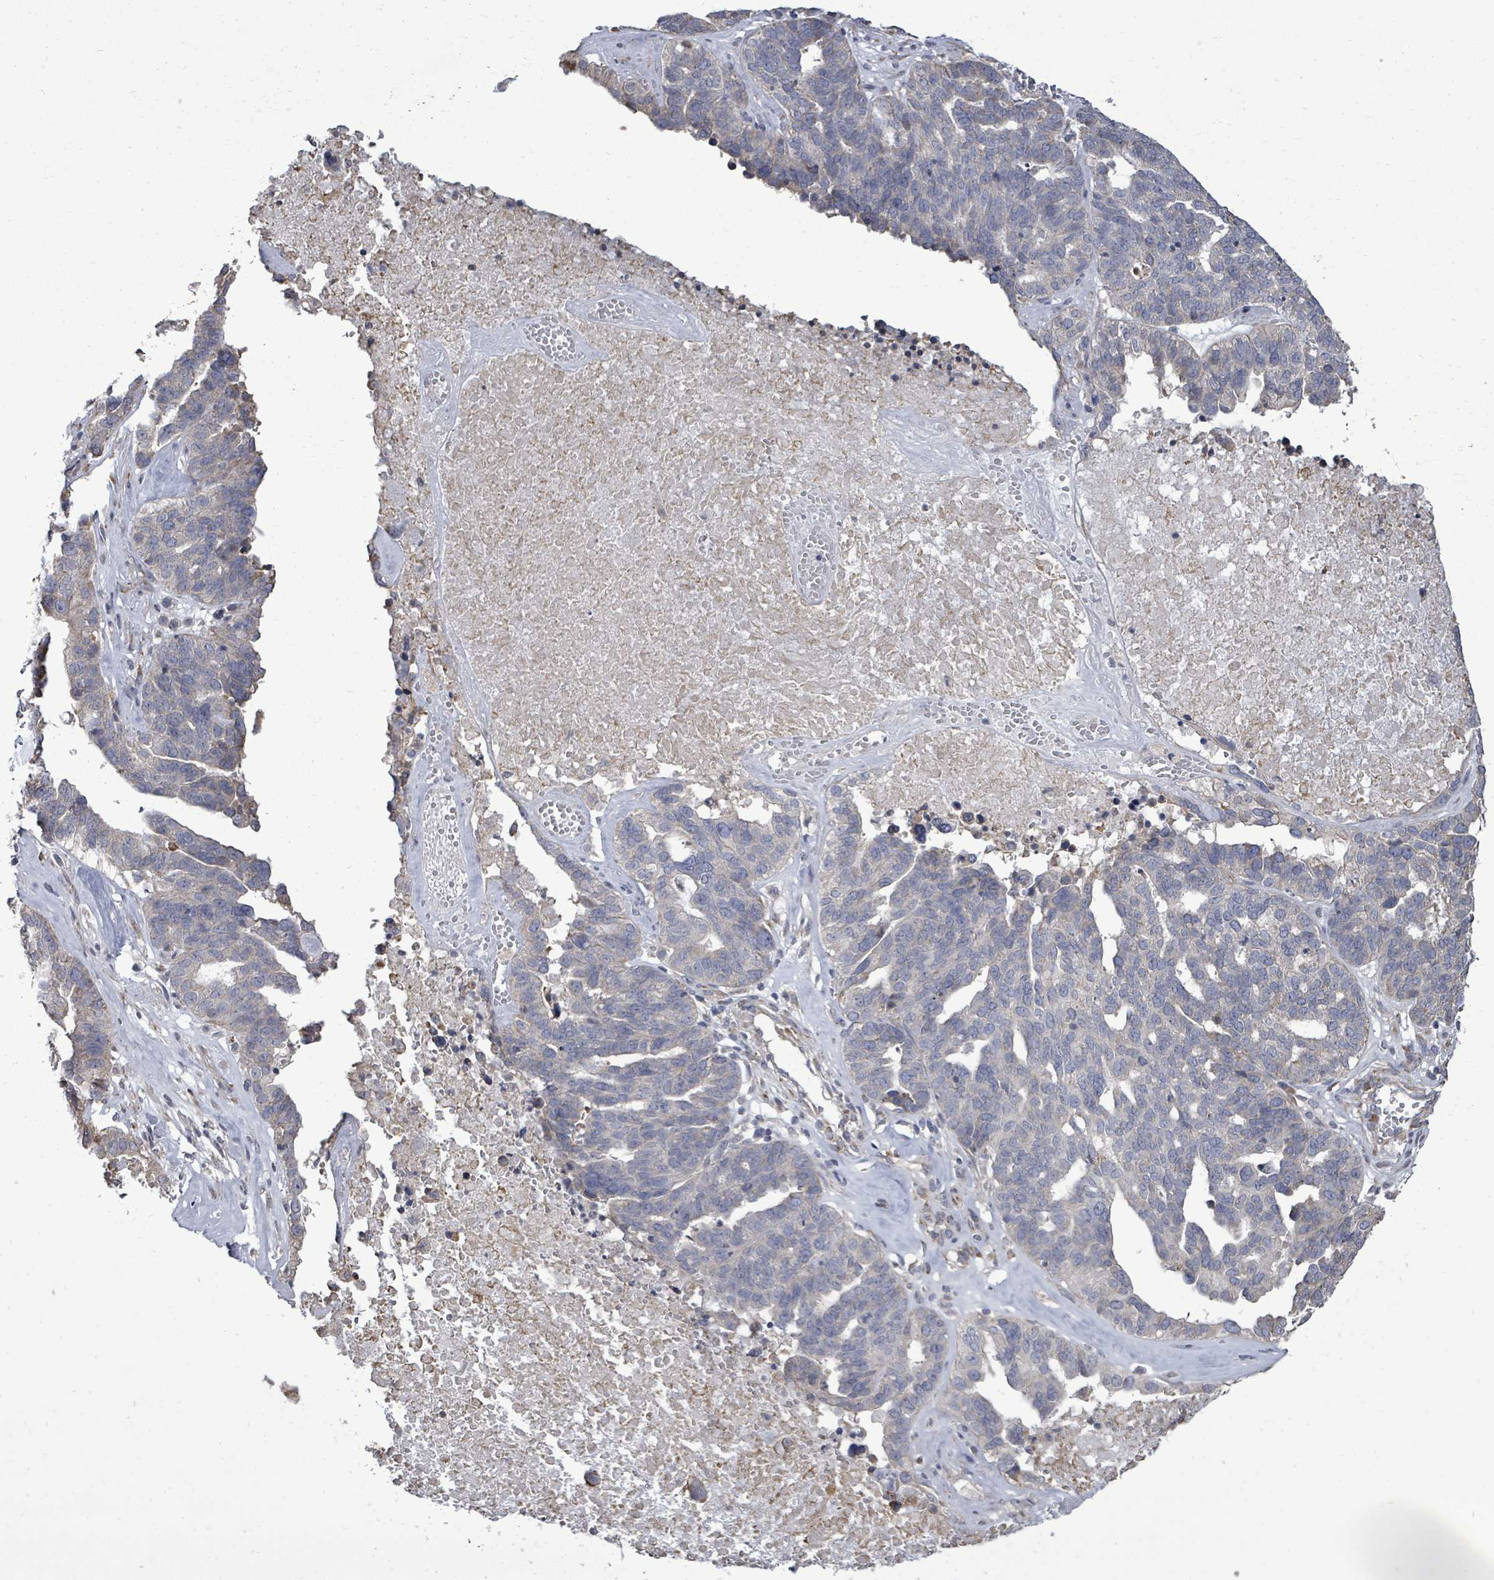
{"staining": {"intensity": "negative", "quantity": "none", "location": "none"}, "tissue": "ovarian cancer", "cell_type": "Tumor cells", "image_type": "cancer", "snomed": [{"axis": "morphology", "description": "Cystadenocarcinoma, serous, NOS"}, {"axis": "topography", "description": "Ovary"}], "caption": "An immunohistochemistry image of ovarian cancer (serous cystadenocarcinoma) is shown. There is no staining in tumor cells of ovarian cancer (serous cystadenocarcinoma).", "gene": "POMGNT2", "patient": {"sex": "female", "age": 59}}